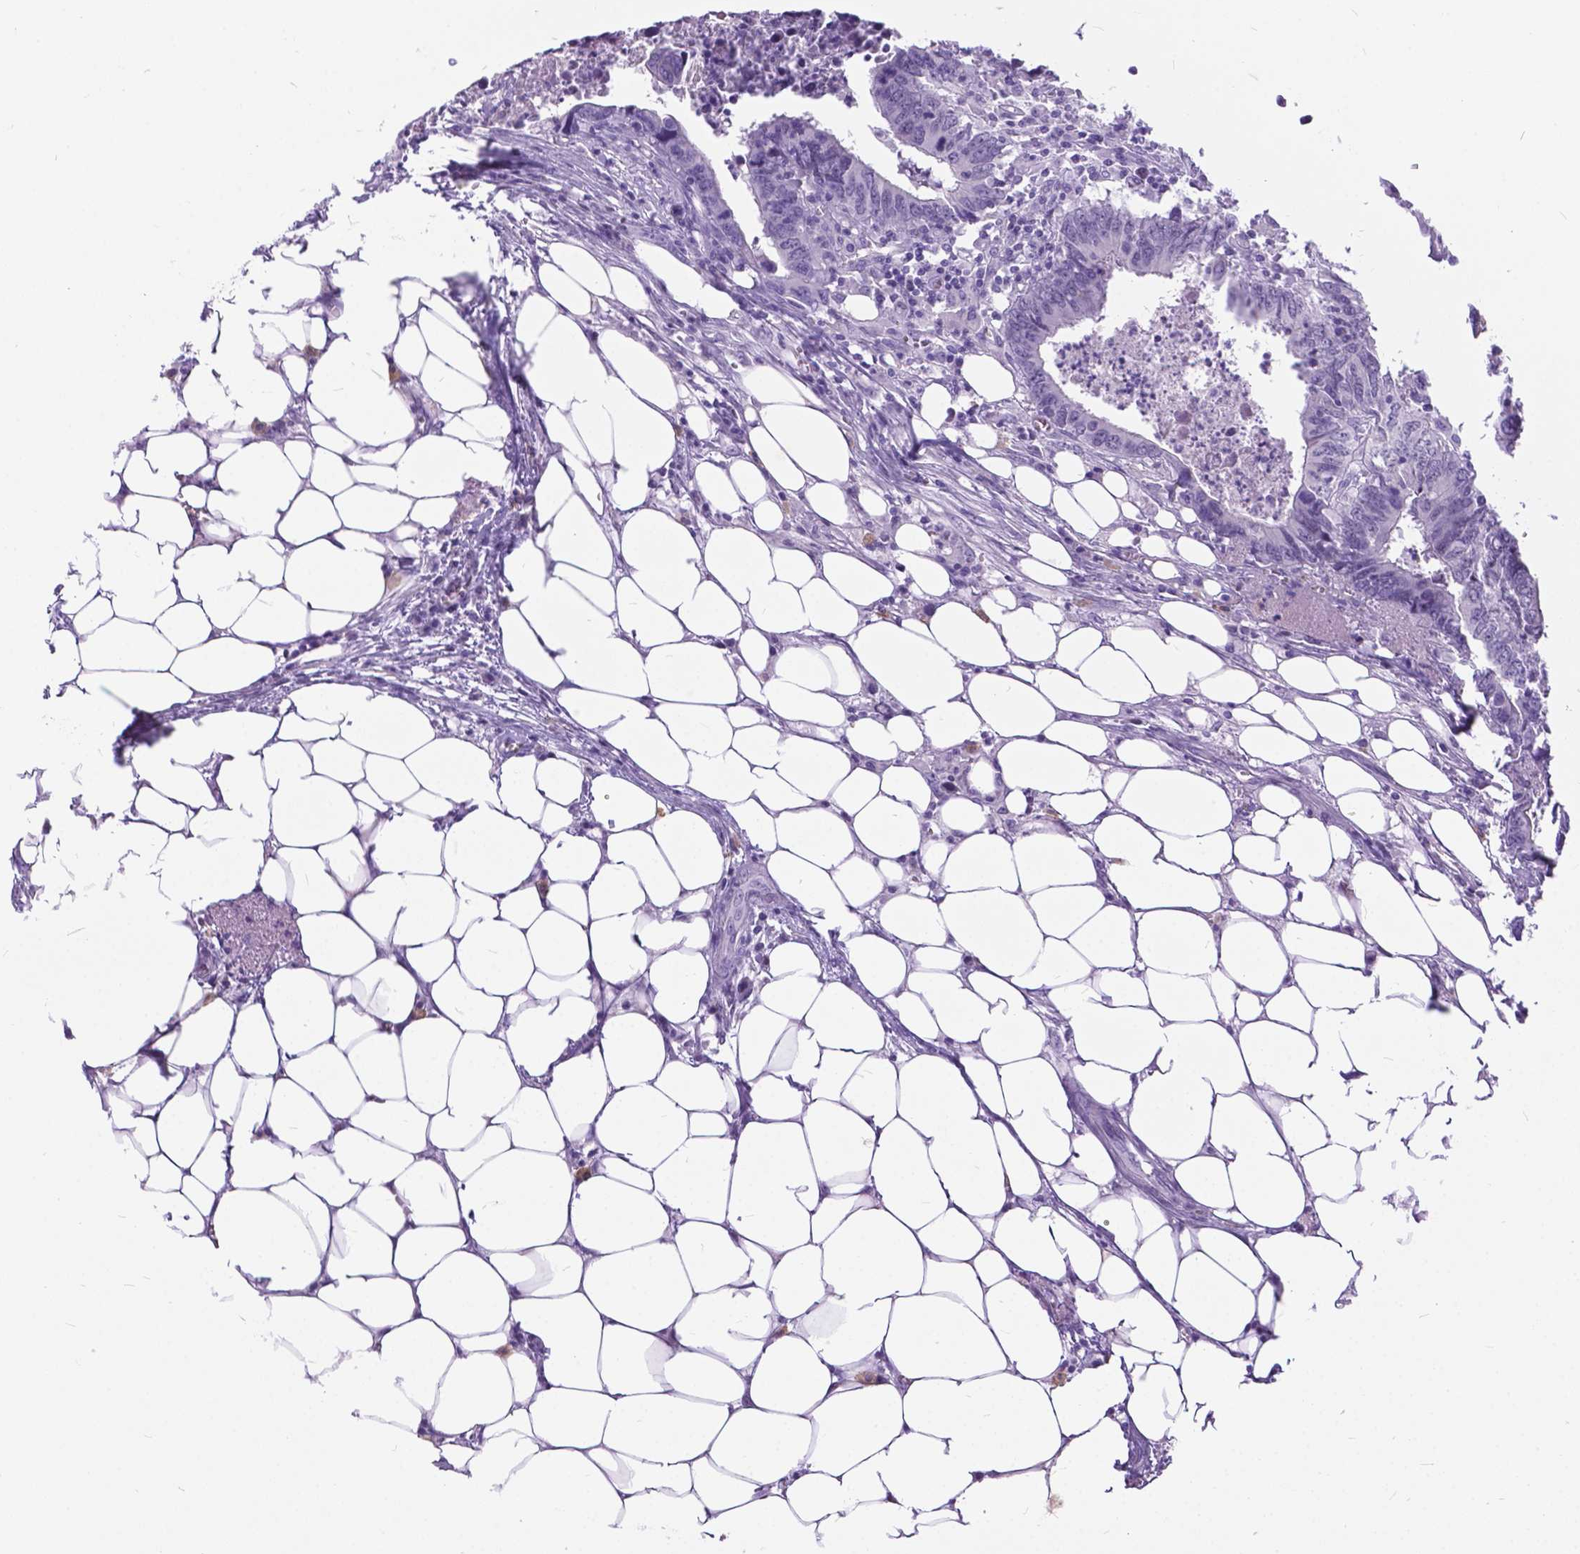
{"staining": {"intensity": "negative", "quantity": "none", "location": "none"}, "tissue": "colorectal cancer", "cell_type": "Tumor cells", "image_type": "cancer", "snomed": [{"axis": "morphology", "description": "Adenocarcinoma, NOS"}, {"axis": "topography", "description": "Colon"}], "caption": "IHC histopathology image of neoplastic tissue: colorectal cancer stained with DAB reveals no significant protein staining in tumor cells.", "gene": "BSND", "patient": {"sex": "female", "age": 82}}